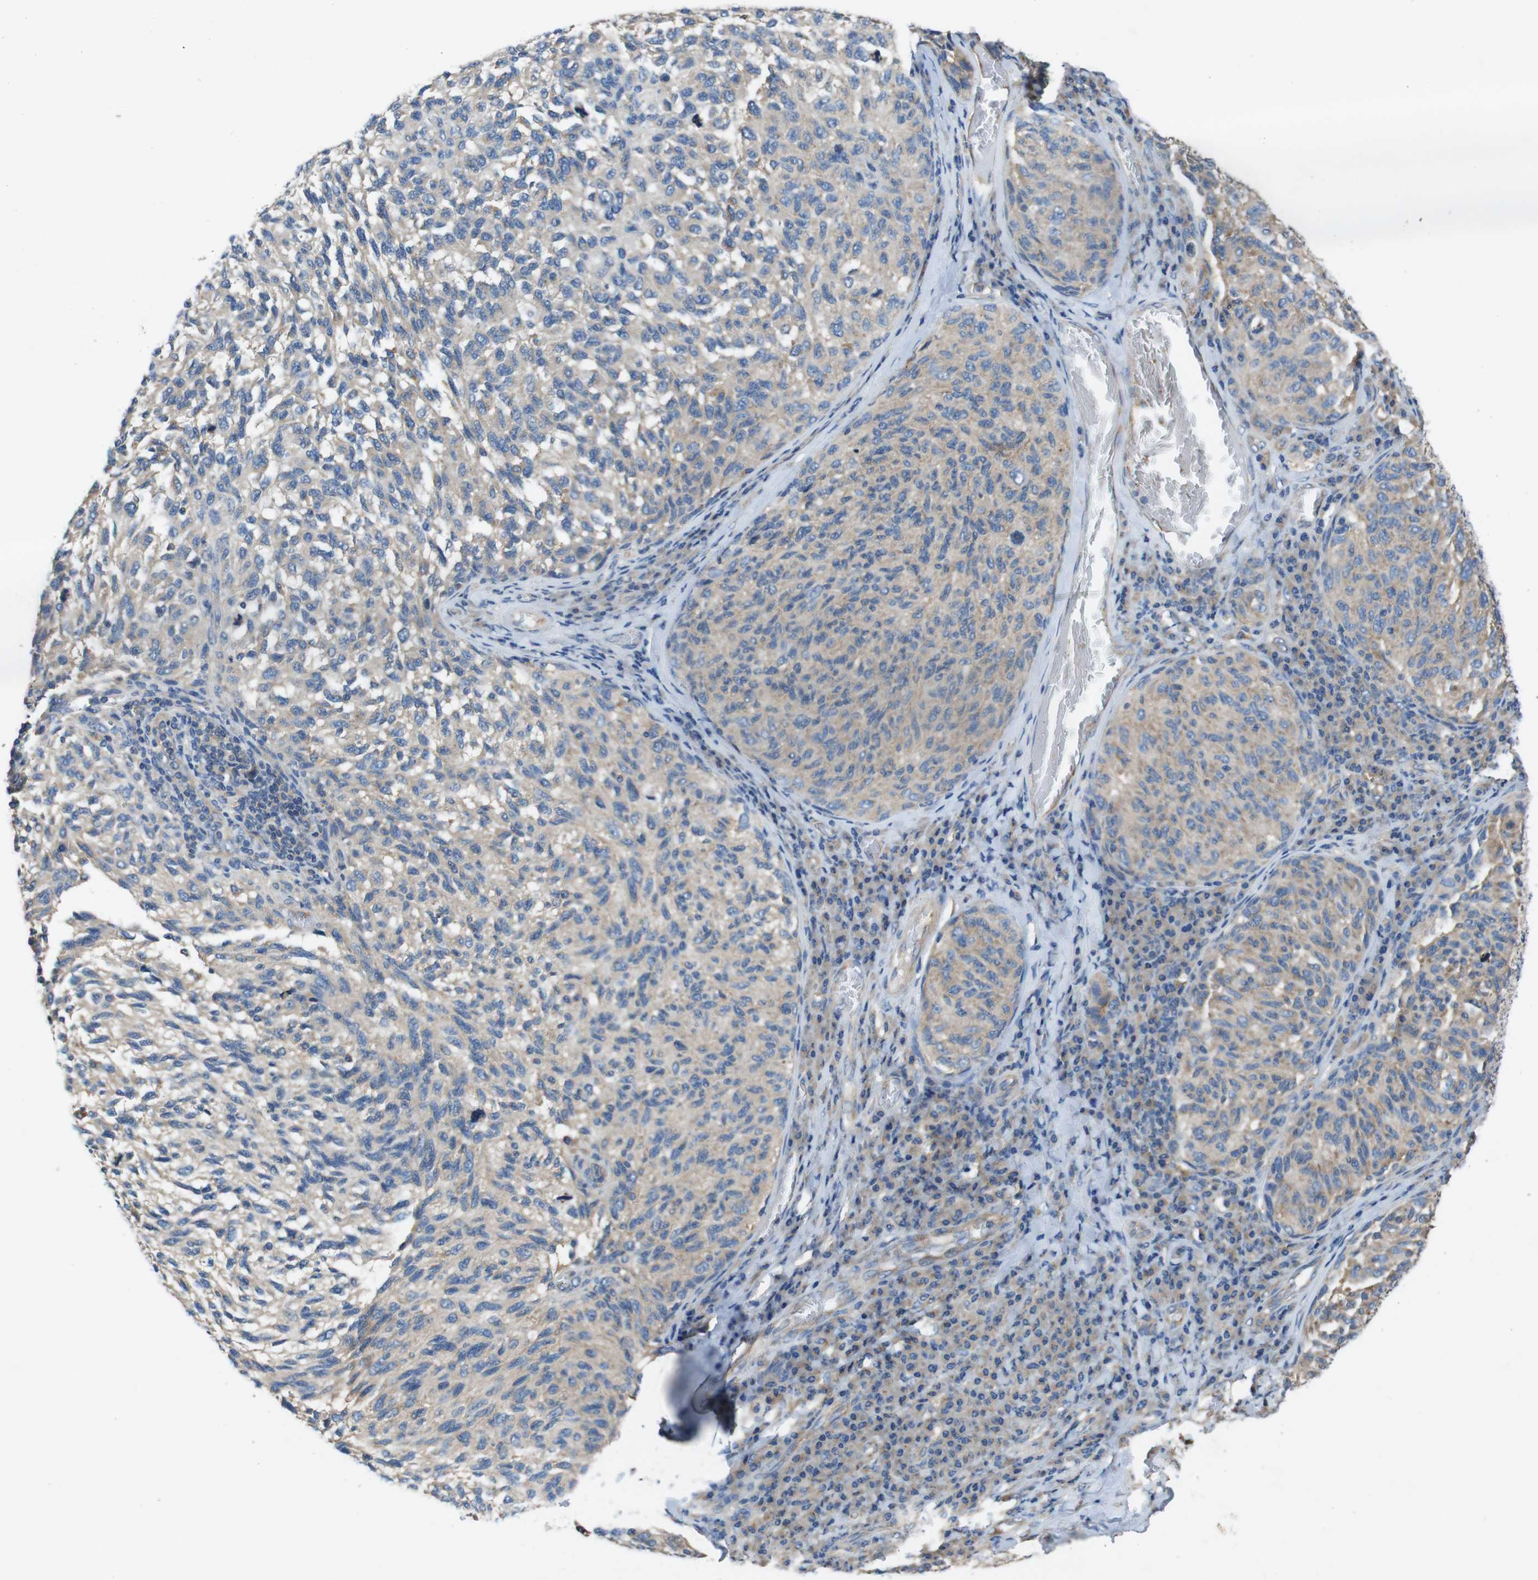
{"staining": {"intensity": "weak", "quantity": "25%-75%", "location": "cytoplasmic/membranous"}, "tissue": "melanoma", "cell_type": "Tumor cells", "image_type": "cancer", "snomed": [{"axis": "morphology", "description": "Malignant melanoma, NOS"}, {"axis": "topography", "description": "Skin"}], "caption": "Immunohistochemistry of malignant melanoma displays low levels of weak cytoplasmic/membranous staining in about 25%-75% of tumor cells. The staining is performed using DAB (3,3'-diaminobenzidine) brown chromogen to label protein expression. The nuclei are counter-stained blue using hematoxylin.", "gene": "DCTN1", "patient": {"sex": "female", "age": 73}}